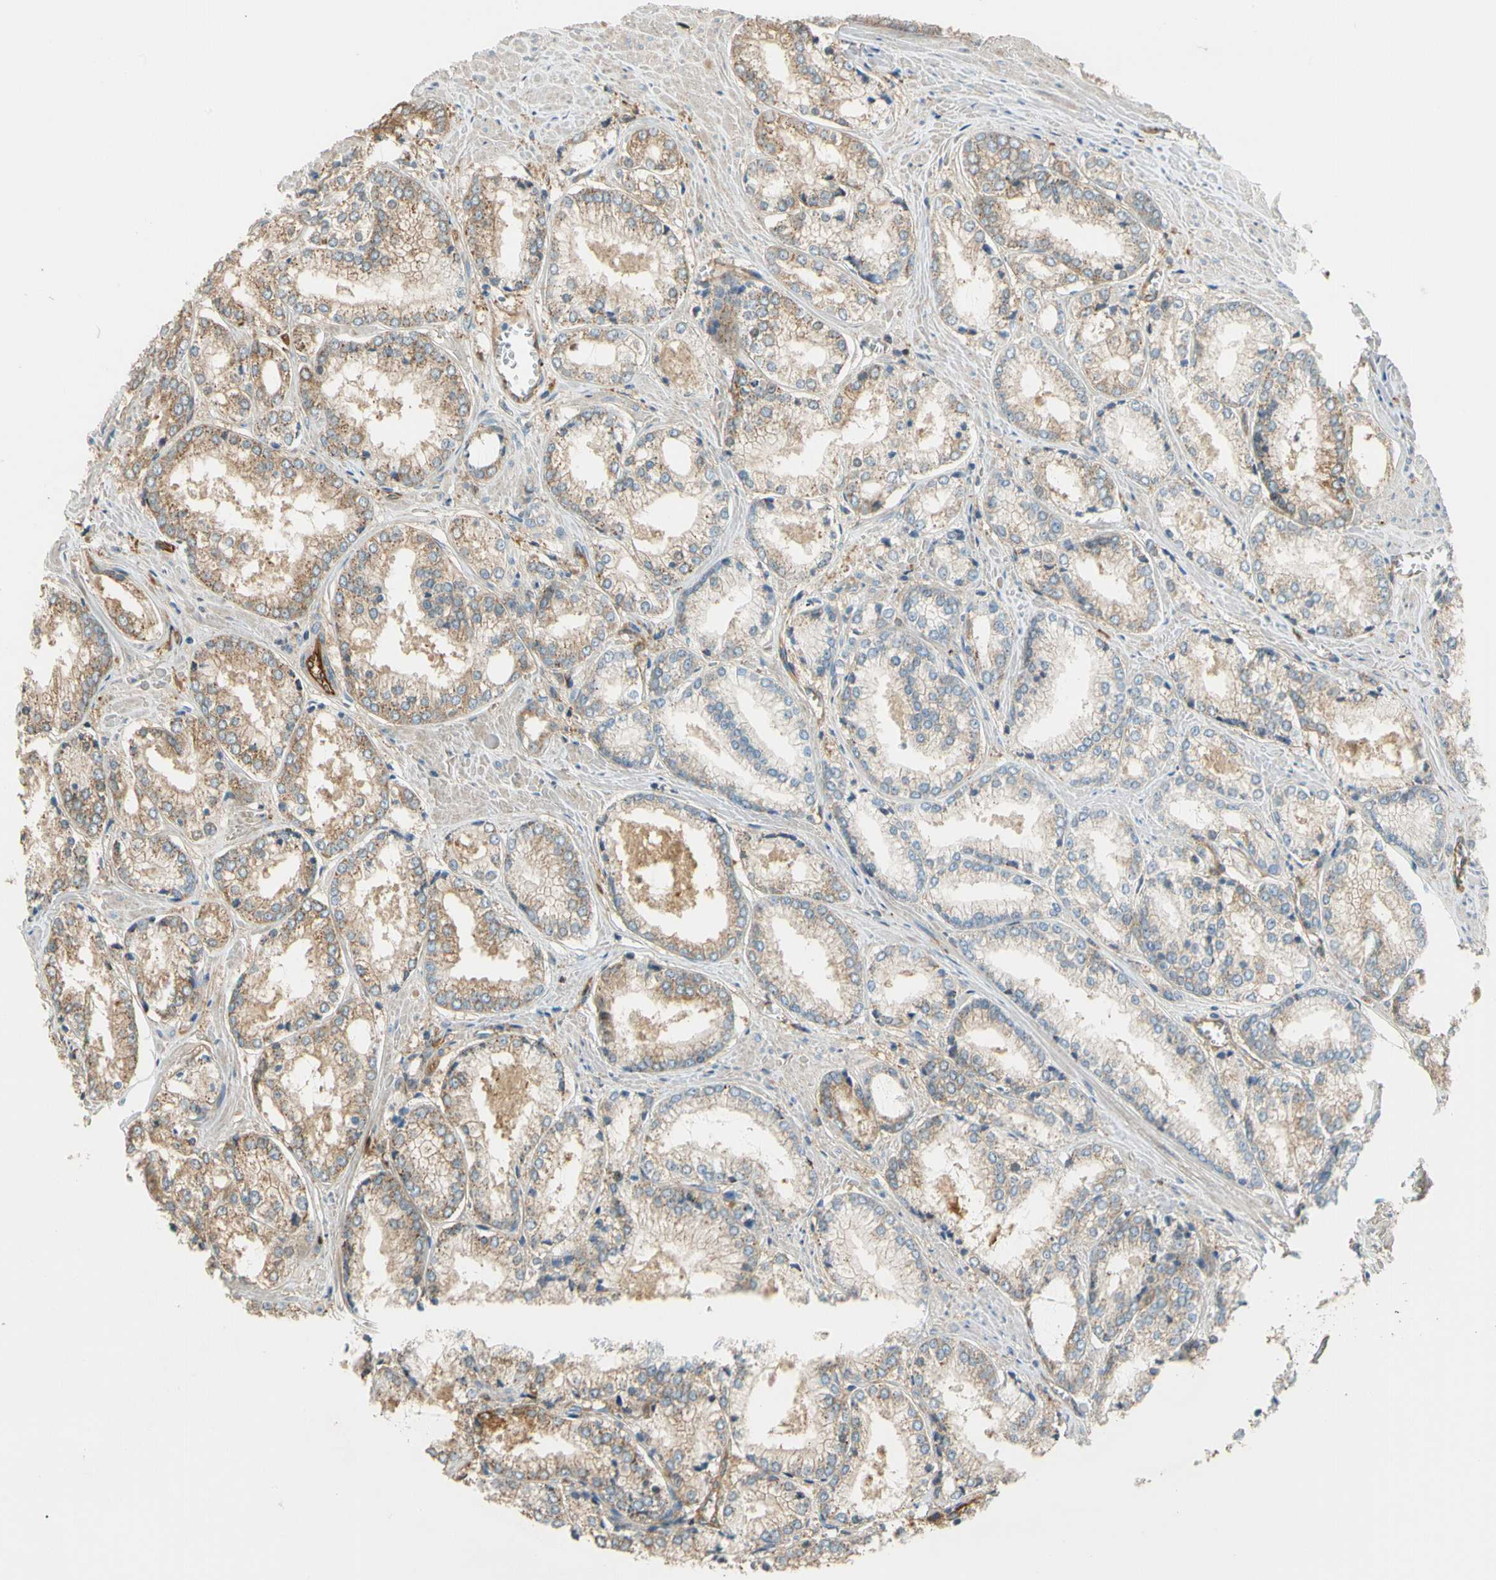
{"staining": {"intensity": "moderate", "quantity": ">75%", "location": "cytoplasmic/membranous"}, "tissue": "prostate cancer", "cell_type": "Tumor cells", "image_type": "cancer", "snomed": [{"axis": "morphology", "description": "Adenocarcinoma, Low grade"}, {"axis": "topography", "description": "Prostate"}], "caption": "A micrograph of prostate cancer (low-grade adenocarcinoma) stained for a protein displays moderate cytoplasmic/membranous brown staining in tumor cells.", "gene": "PARP14", "patient": {"sex": "male", "age": 64}}